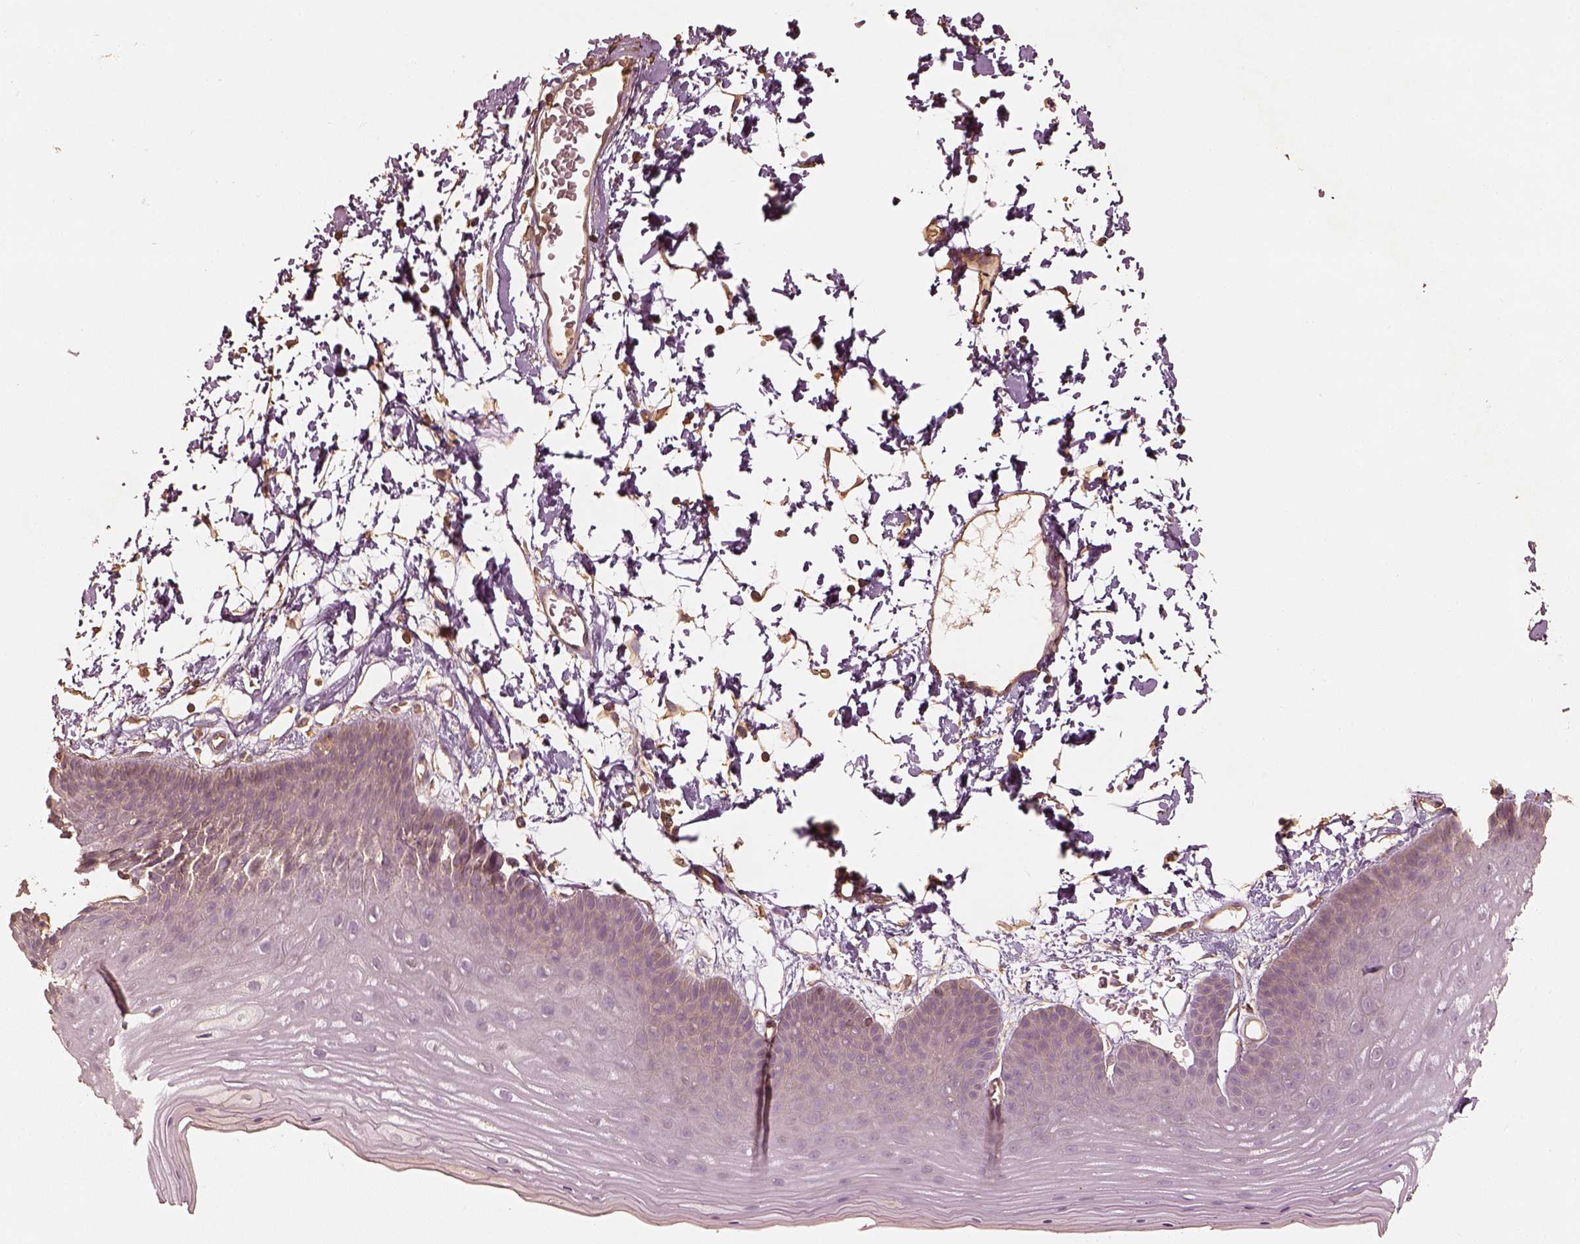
{"staining": {"intensity": "negative", "quantity": "none", "location": "none"}, "tissue": "skin", "cell_type": "Epidermal cells", "image_type": "normal", "snomed": [{"axis": "morphology", "description": "Normal tissue, NOS"}, {"axis": "topography", "description": "Anal"}], "caption": "Immunohistochemical staining of benign human skin exhibits no significant expression in epidermal cells.", "gene": "WDR7", "patient": {"sex": "male", "age": 53}}